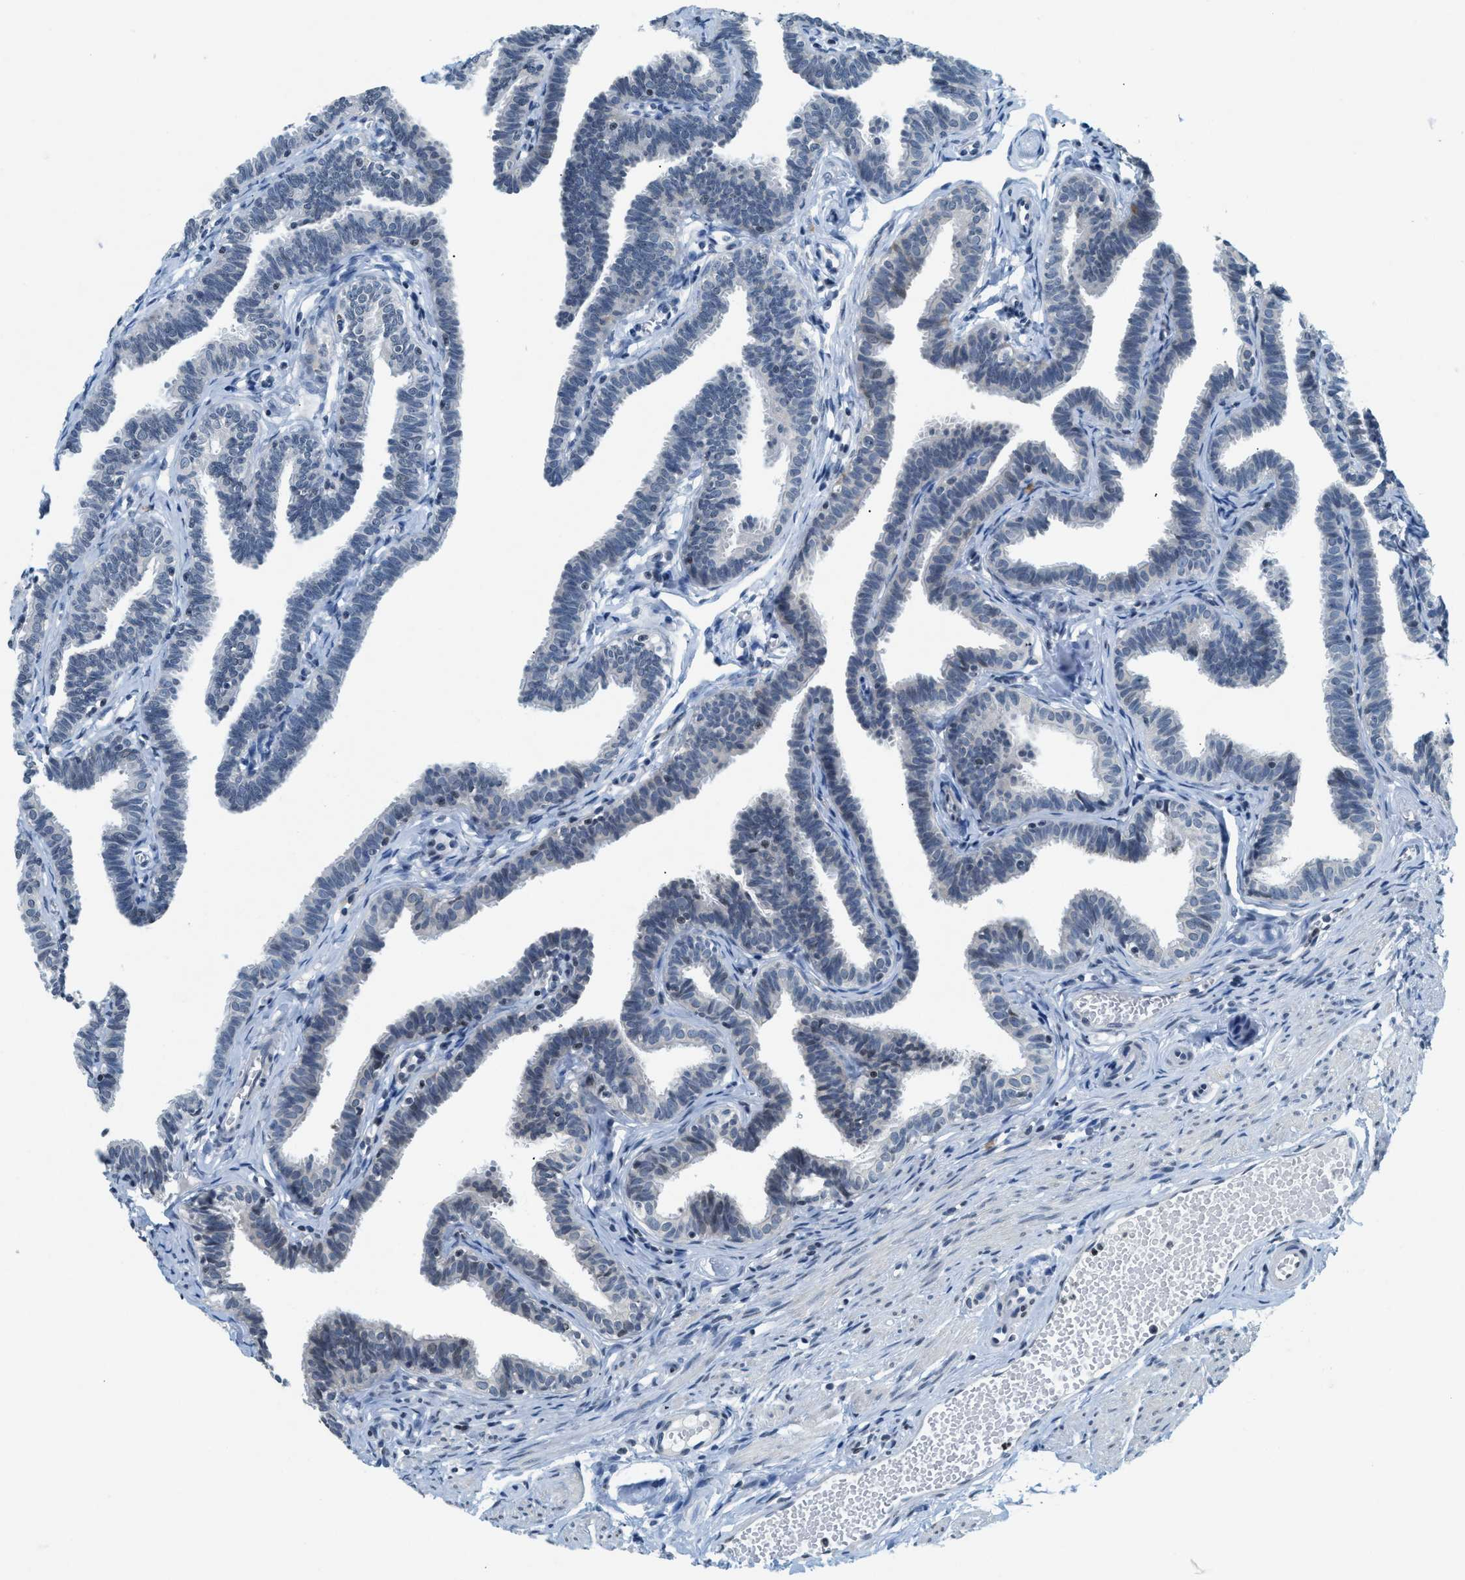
{"staining": {"intensity": "moderate", "quantity": "25%-75%", "location": "cytoplasmic/membranous"}, "tissue": "fallopian tube", "cell_type": "Glandular cells", "image_type": "normal", "snomed": [{"axis": "morphology", "description": "Normal tissue, NOS"}, {"axis": "topography", "description": "Fallopian tube"}, {"axis": "topography", "description": "Ovary"}], "caption": "Immunohistochemical staining of normal human fallopian tube displays 25%-75% levels of moderate cytoplasmic/membranous protein staining in about 25%-75% of glandular cells. The staining was performed using DAB (3,3'-diaminobenzidine) to visualize the protein expression in brown, while the nuclei were stained in blue with hematoxylin (Magnification: 20x).", "gene": "UVRAG", "patient": {"sex": "female", "age": 23}}